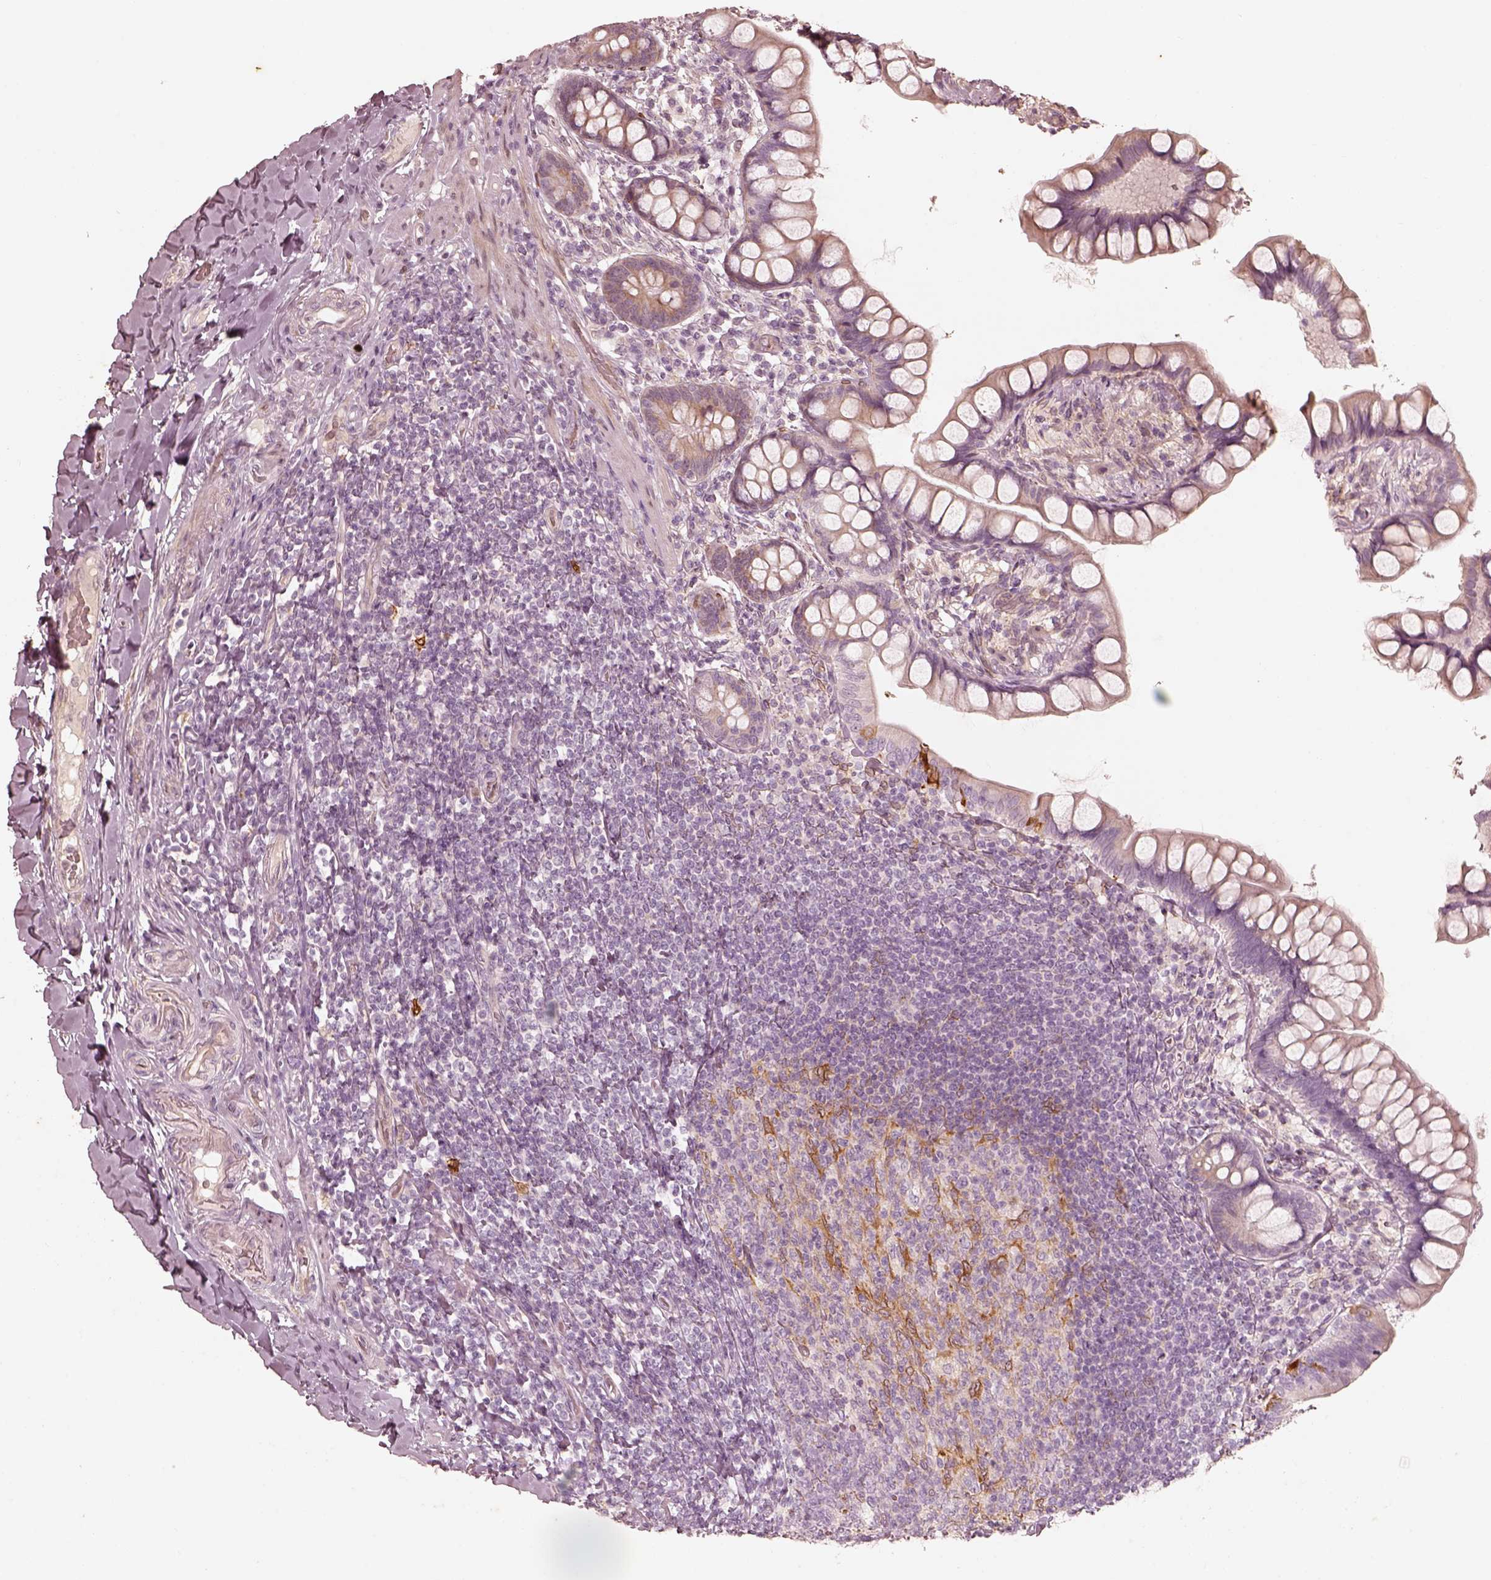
{"staining": {"intensity": "moderate", "quantity": ">75%", "location": "cytoplasmic/membranous"}, "tissue": "small intestine", "cell_type": "Glandular cells", "image_type": "normal", "snomed": [{"axis": "morphology", "description": "Normal tissue, NOS"}, {"axis": "topography", "description": "Small intestine"}], "caption": "Immunohistochemistry histopathology image of benign human small intestine stained for a protein (brown), which reveals medium levels of moderate cytoplasmic/membranous staining in approximately >75% of glandular cells.", "gene": "WLS", "patient": {"sex": "male", "age": 70}}